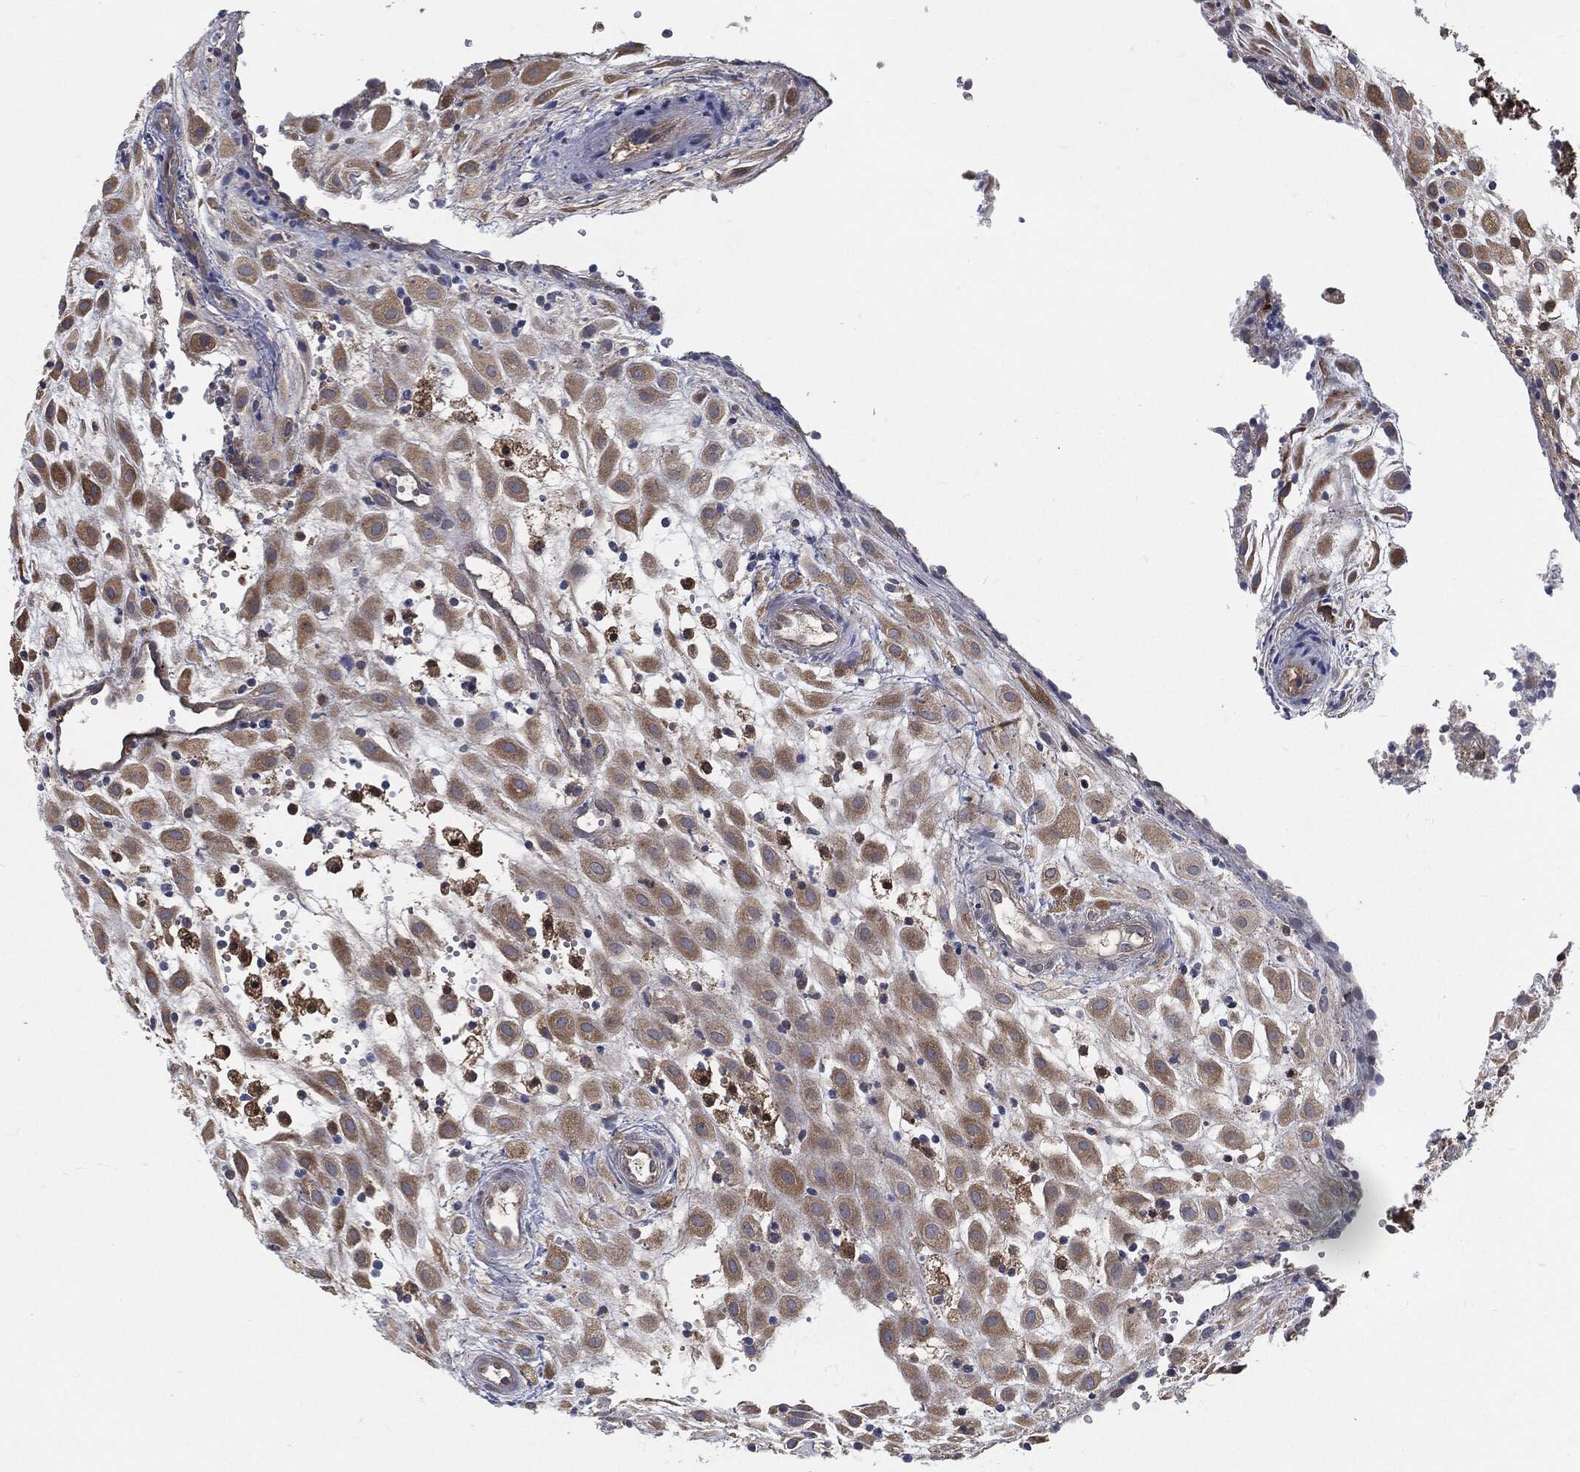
{"staining": {"intensity": "moderate", "quantity": "25%-75%", "location": "cytoplasmic/membranous"}, "tissue": "placenta", "cell_type": "Decidual cells", "image_type": "normal", "snomed": [{"axis": "morphology", "description": "Normal tissue, NOS"}, {"axis": "topography", "description": "Placenta"}], "caption": "High-magnification brightfield microscopy of normal placenta stained with DAB (brown) and counterstained with hematoxylin (blue). decidual cells exhibit moderate cytoplasmic/membranous expression is identified in approximately25%-75% of cells.", "gene": "PRDX4", "patient": {"sex": "female", "age": 24}}